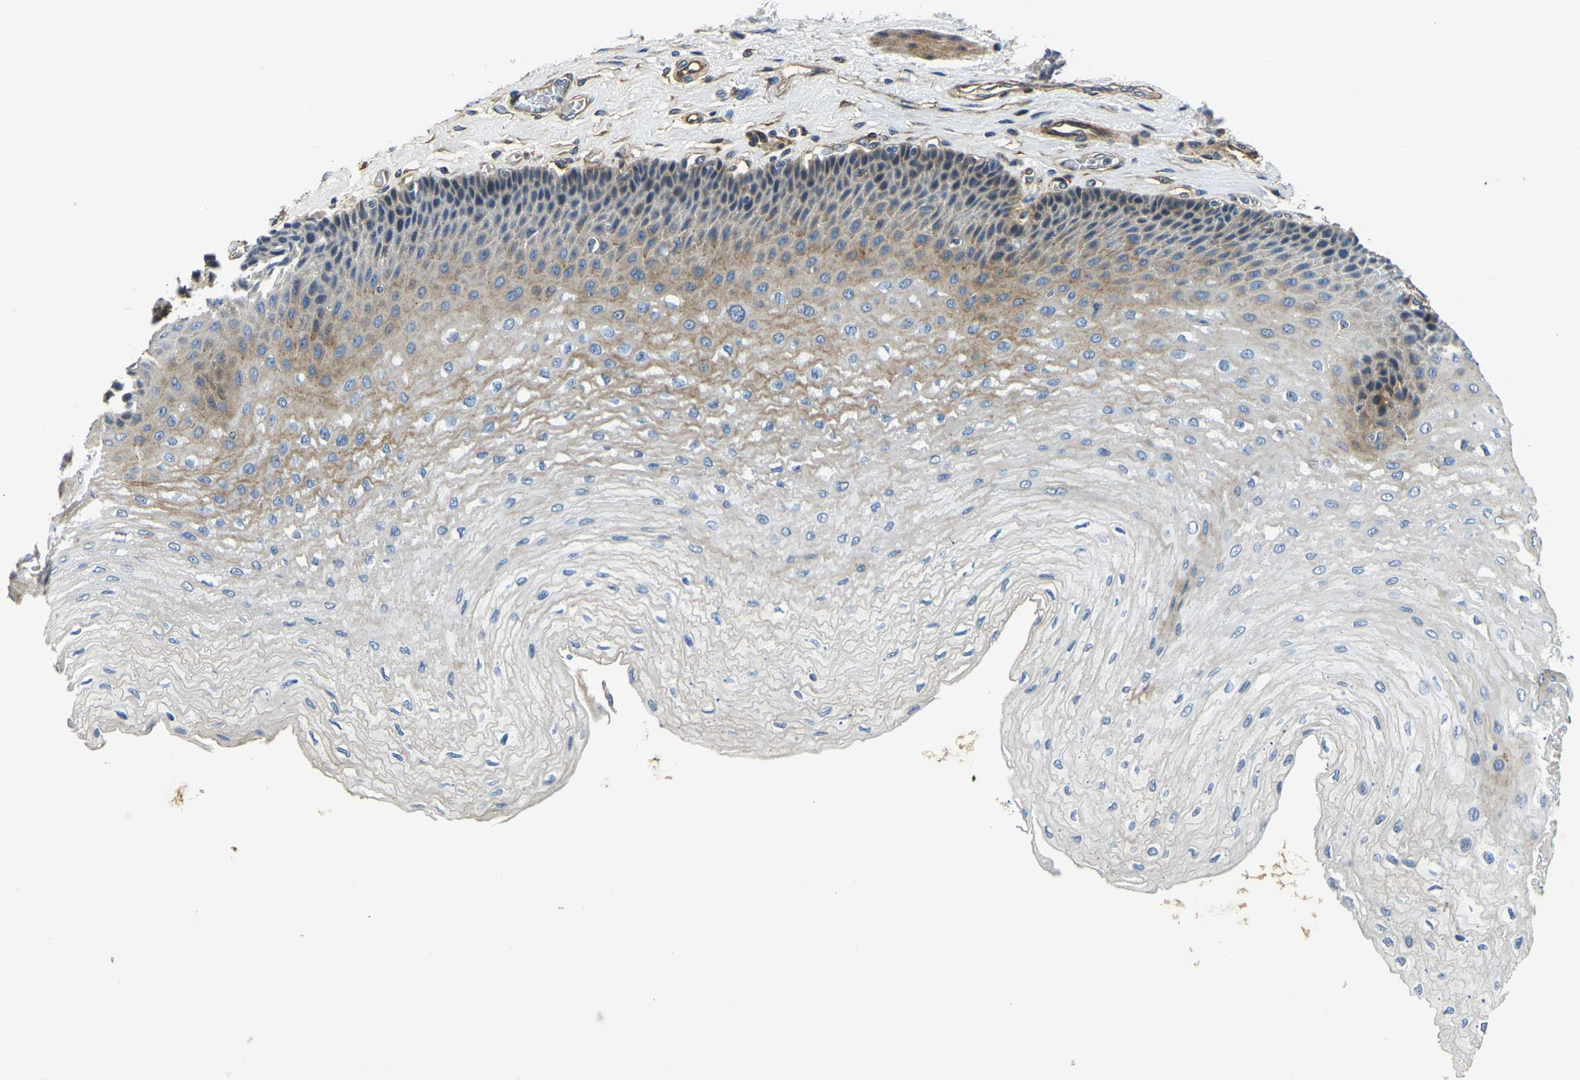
{"staining": {"intensity": "moderate", "quantity": "<25%", "location": "cytoplasmic/membranous"}, "tissue": "esophagus", "cell_type": "Squamous epithelial cells", "image_type": "normal", "snomed": [{"axis": "morphology", "description": "Normal tissue, NOS"}, {"axis": "topography", "description": "Esophagus"}], "caption": "Normal esophagus shows moderate cytoplasmic/membranous positivity in about <25% of squamous epithelial cells.", "gene": "RNF39", "patient": {"sex": "female", "age": 72}}